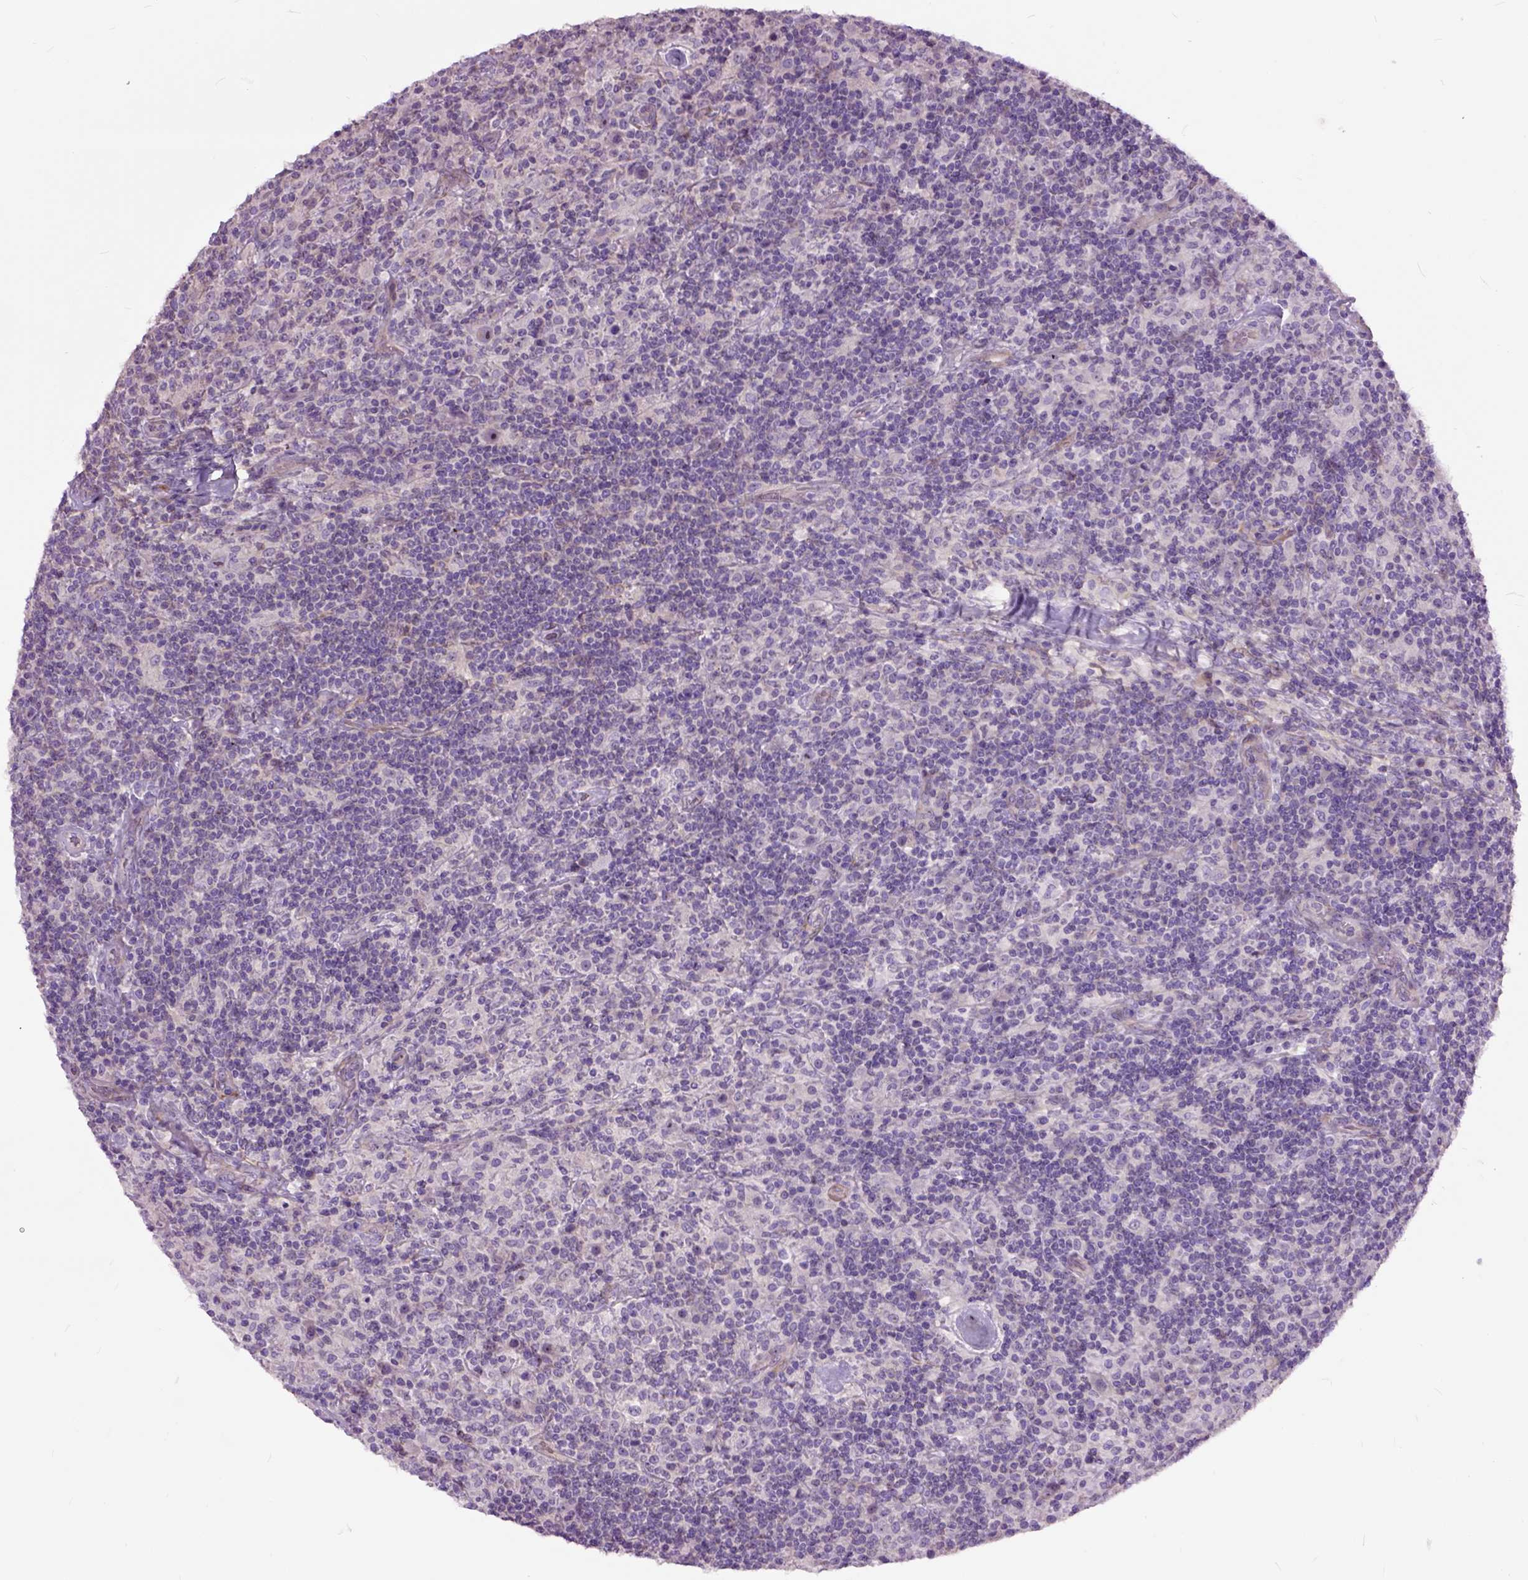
{"staining": {"intensity": "negative", "quantity": "none", "location": "none"}, "tissue": "lymphoma", "cell_type": "Tumor cells", "image_type": "cancer", "snomed": [{"axis": "morphology", "description": "Hodgkin's disease, NOS"}, {"axis": "topography", "description": "Lymph node"}], "caption": "A photomicrograph of Hodgkin's disease stained for a protein displays no brown staining in tumor cells.", "gene": "MAPT", "patient": {"sex": "male", "age": 70}}